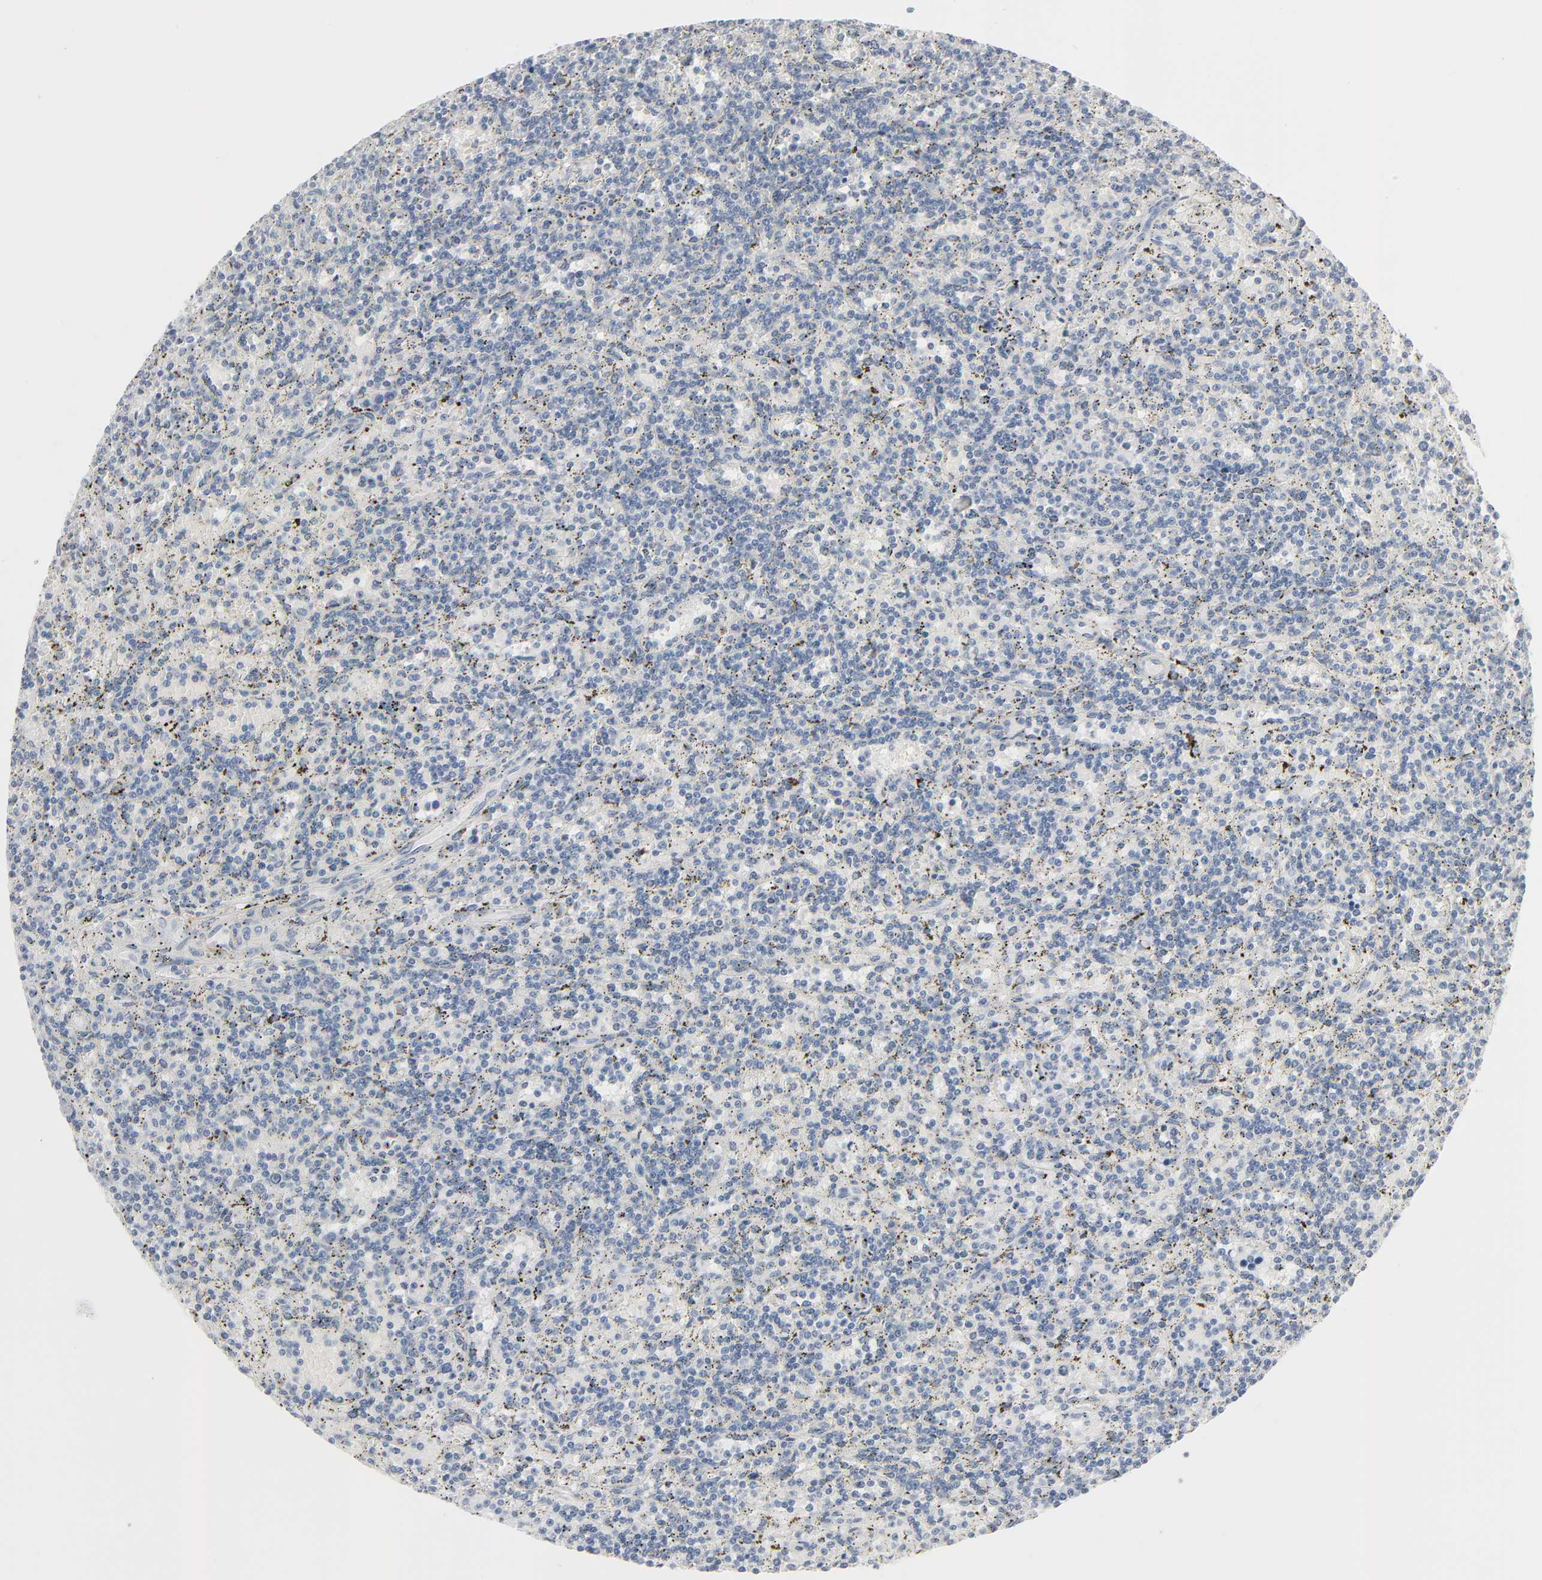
{"staining": {"intensity": "negative", "quantity": "none", "location": "none"}, "tissue": "lymphoma", "cell_type": "Tumor cells", "image_type": "cancer", "snomed": [{"axis": "morphology", "description": "Malignant lymphoma, non-Hodgkin's type, Low grade"}, {"axis": "topography", "description": "Spleen"}], "caption": "This image is of malignant lymphoma, non-Hodgkin's type (low-grade) stained with IHC to label a protein in brown with the nuclei are counter-stained blue. There is no staining in tumor cells.", "gene": "MITF", "patient": {"sex": "male", "age": 73}}